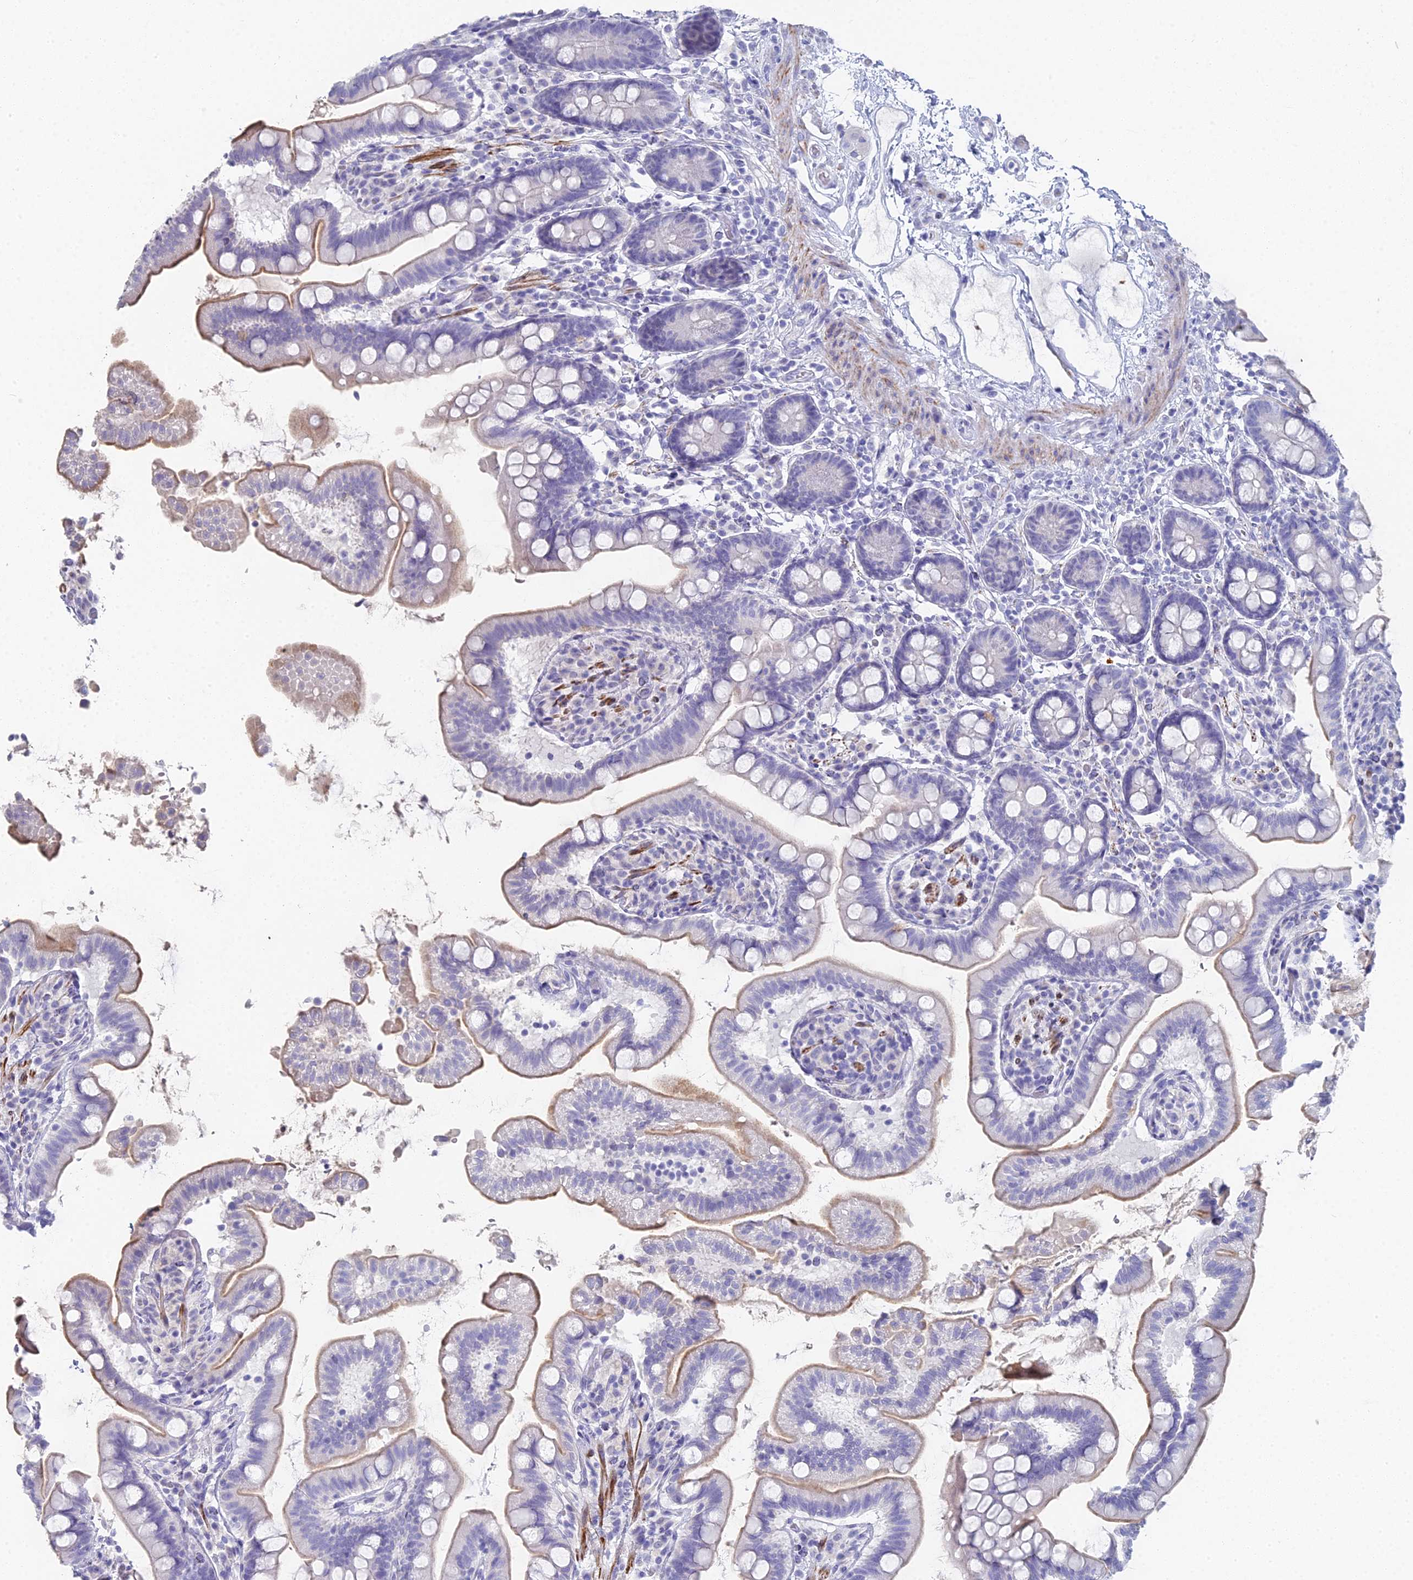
{"staining": {"intensity": "moderate", "quantity": "<25%", "location": "cytoplasmic/membranous"}, "tissue": "small intestine", "cell_type": "Glandular cells", "image_type": "normal", "snomed": [{"axis": "morphology", "description": "Normal tissue, NOS"}, {"axis": "topography", "description": "Small intestine"}], "caption": "Immunohistochemistry (DAB (3,3'-diaminobenzidine)) staining of unremarkable small intestine demonstrates moderate cytoplasmic/membranous protein staining in approximately <25% of glandular cells.", "gene": "ALPP", "patient": {"sex": "female", "age": 64}}